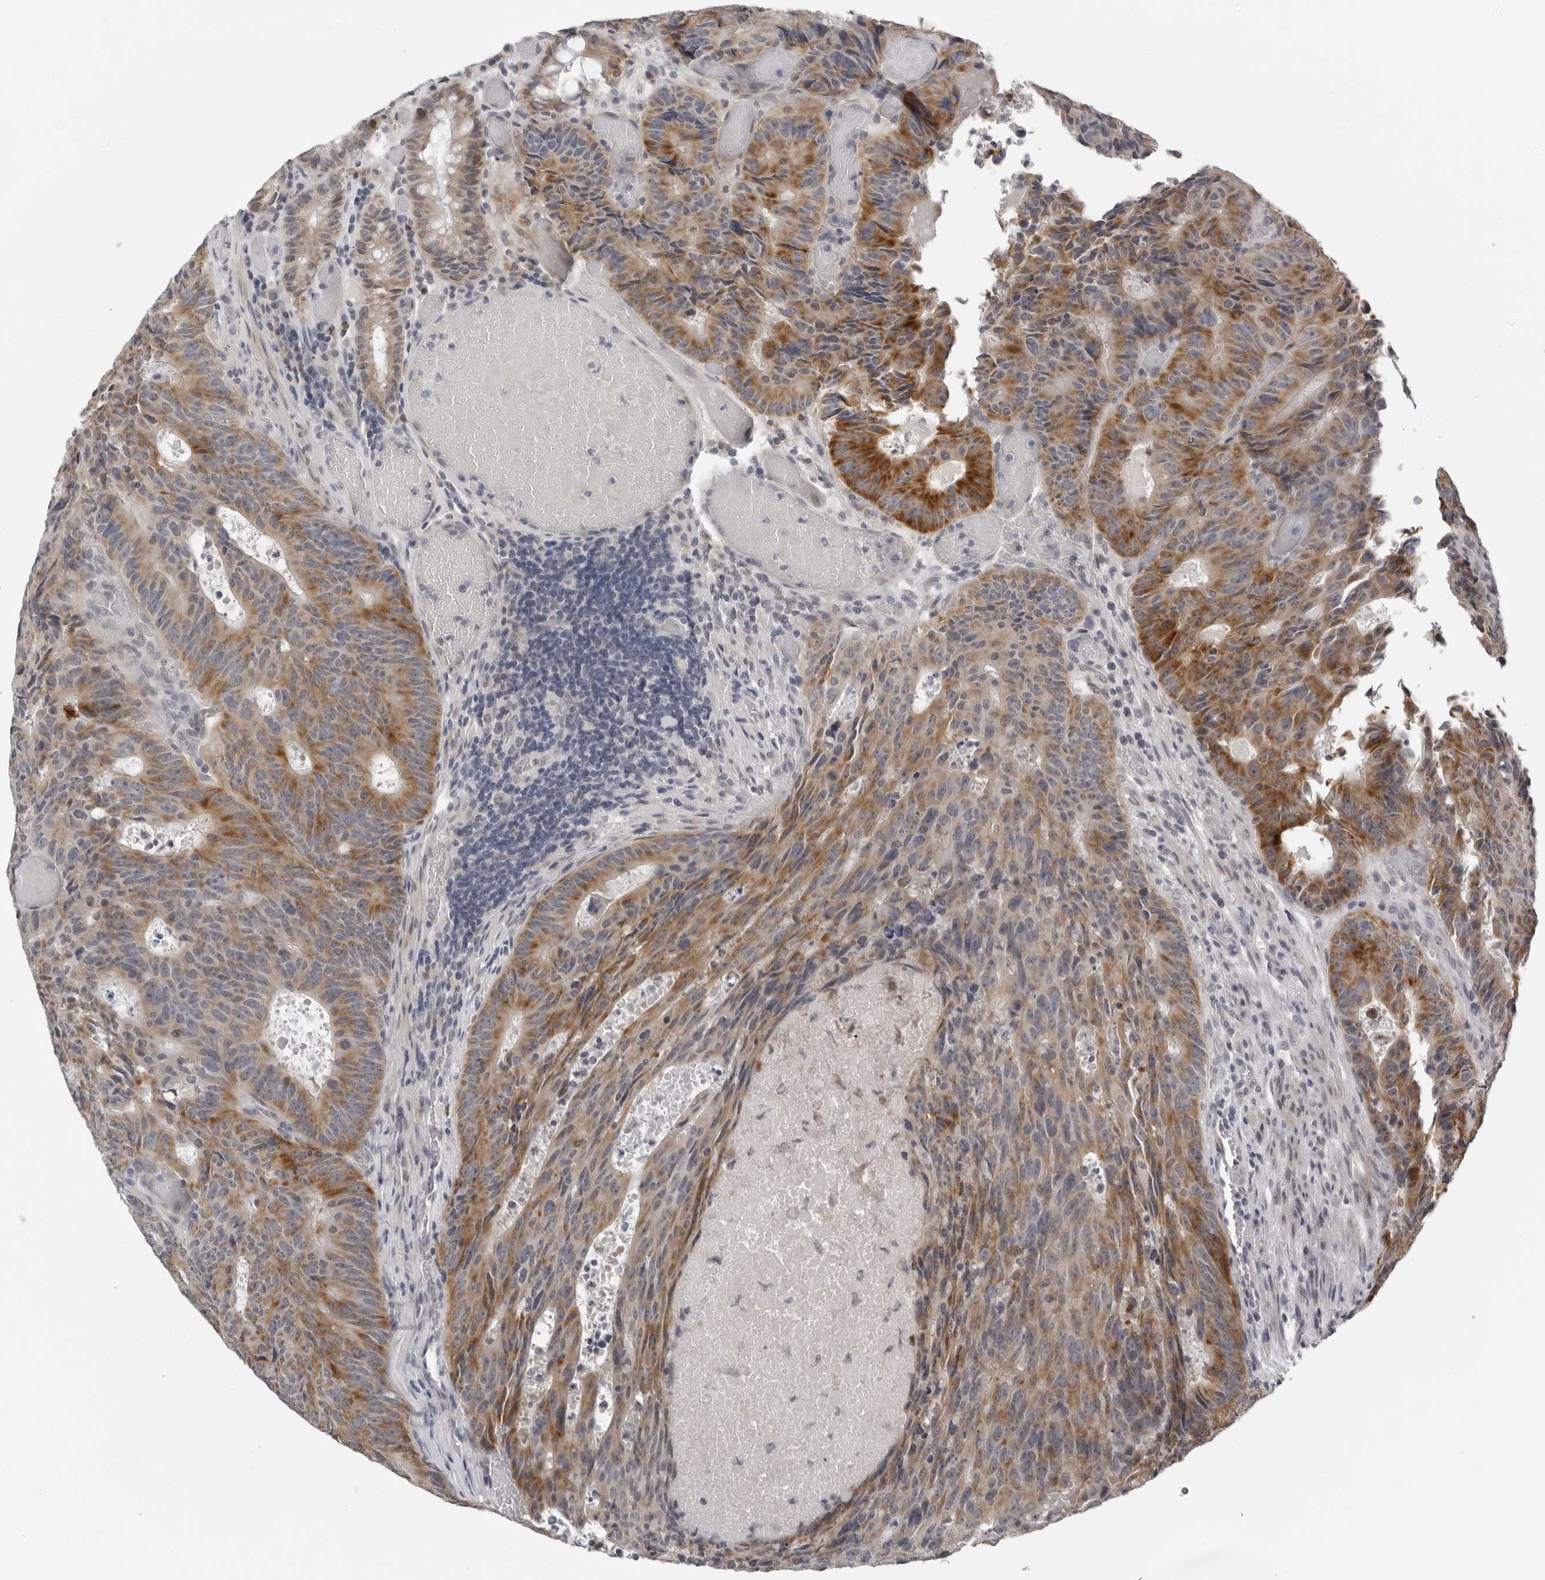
{"staining": {"intensity": "strong", "quantity": "25%-75%", "location": "cytoplasmic/membranous"}, "tissue": "colorectal cancer", "cell_type": "Tumor cells", "image_type": "cancer", "snomed": [{"axis": "morphology", "description": "Adenocarcinoma, NOS"}, {"axis": "topography", "description": "Colon"}], "caption": "Brown immunohistochemical staining in human colorectal cancer (adenocarcinoma) demonstrates strong cytoplasmic/membranous positivity in approximately 25%-75% of tumor cells.", "gene": "CPT2", "patient": {"sex": "male", "age": 87}}